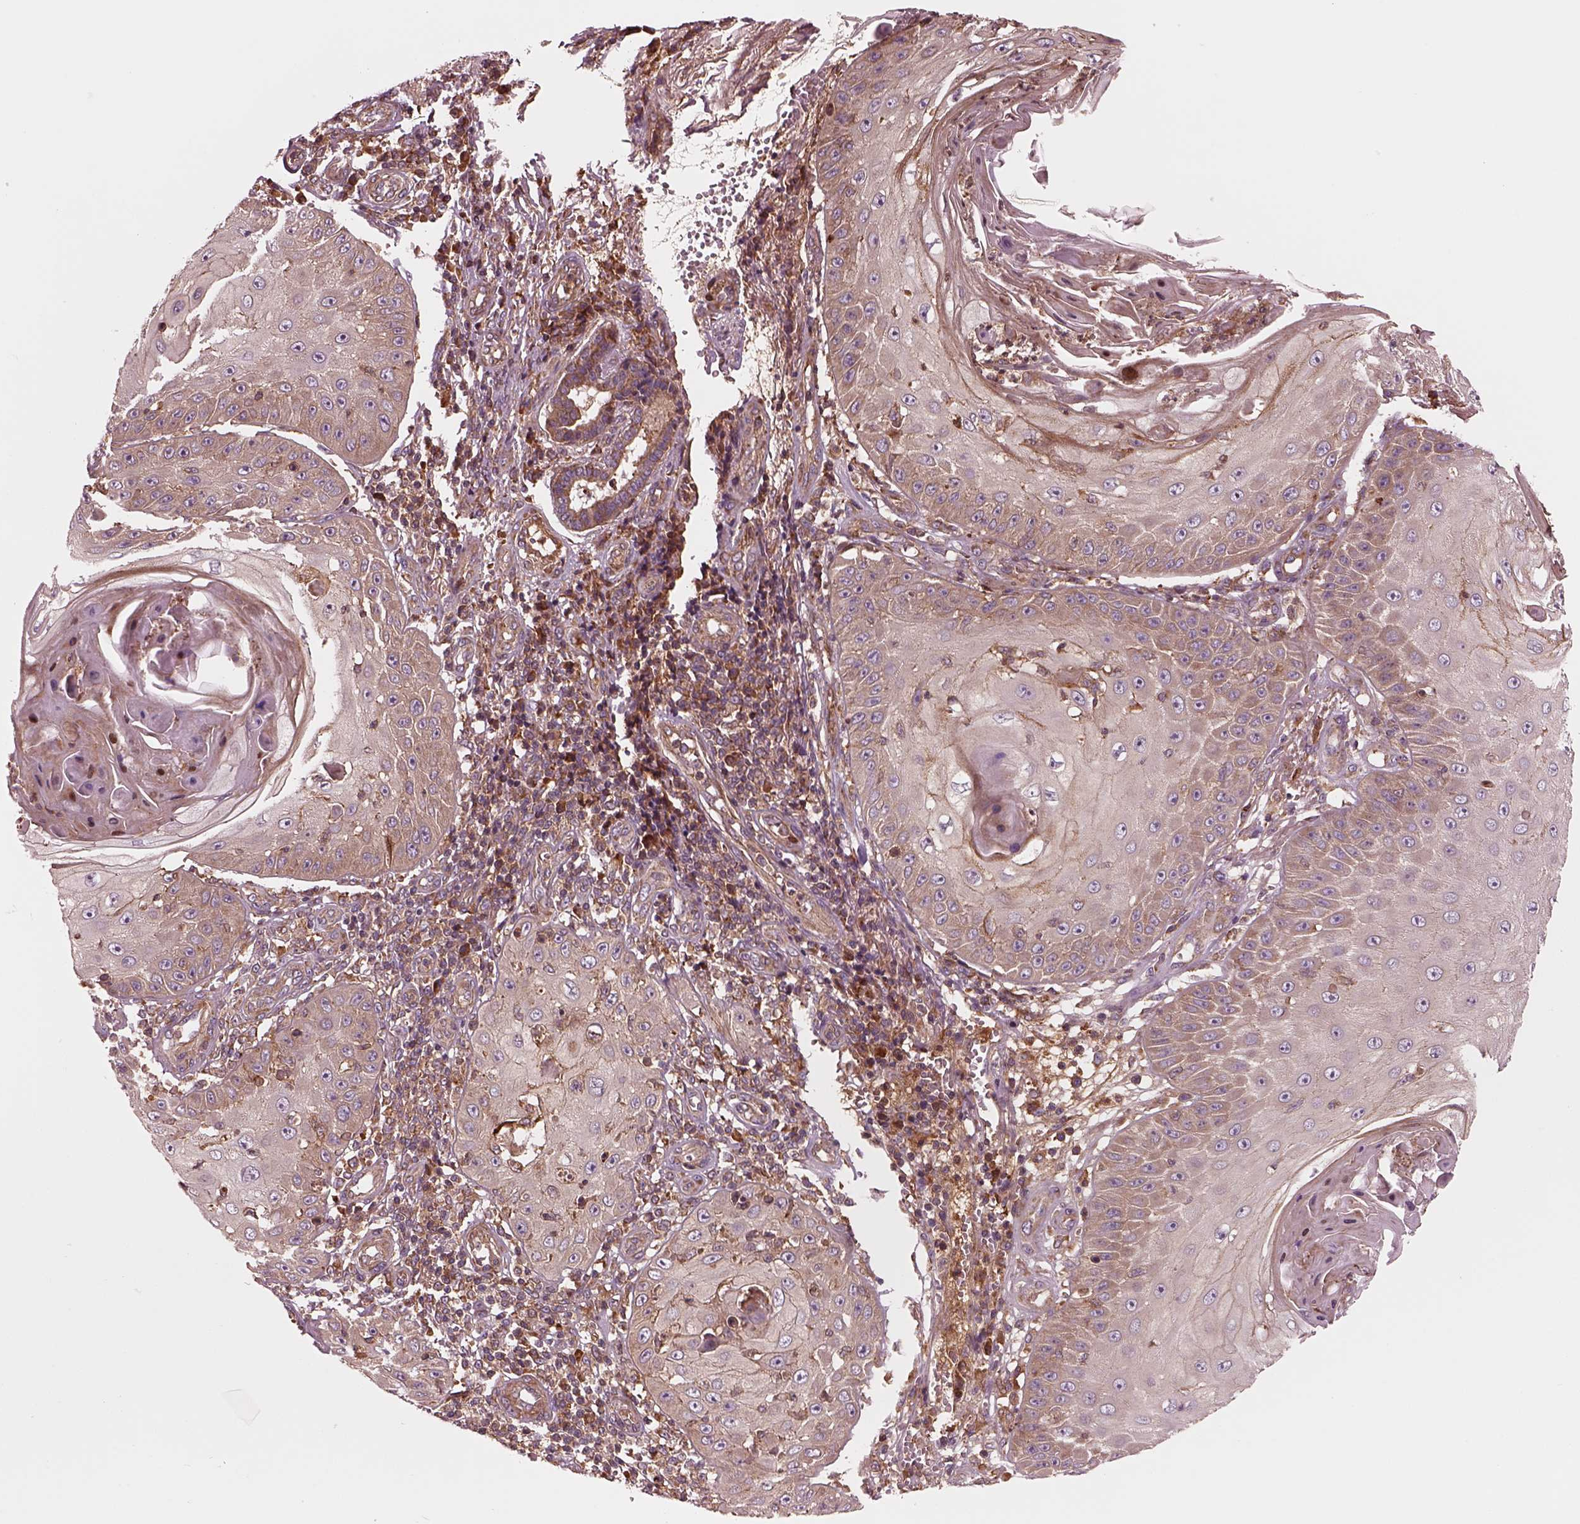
{"staining": {"intensity": "weak", "quantity": "25%-75%", "location": "cytoplasmic/membranous"}, "tissue": "skin cancer", "cell_type": "Tumor cells", "image_type": "cancer", "snomed": [{"axis": "morphology", "description": "Squamous cell carcinoma, NOS"}, {"axis": "topography", "description": "Skin"}], "caption": "Squamous cell carcinoma (skin) stained with a protein marker reveals weak staining in tumor cells.", "gene": "ASCC2", "patient": {"sex": "male", "age": 70}}